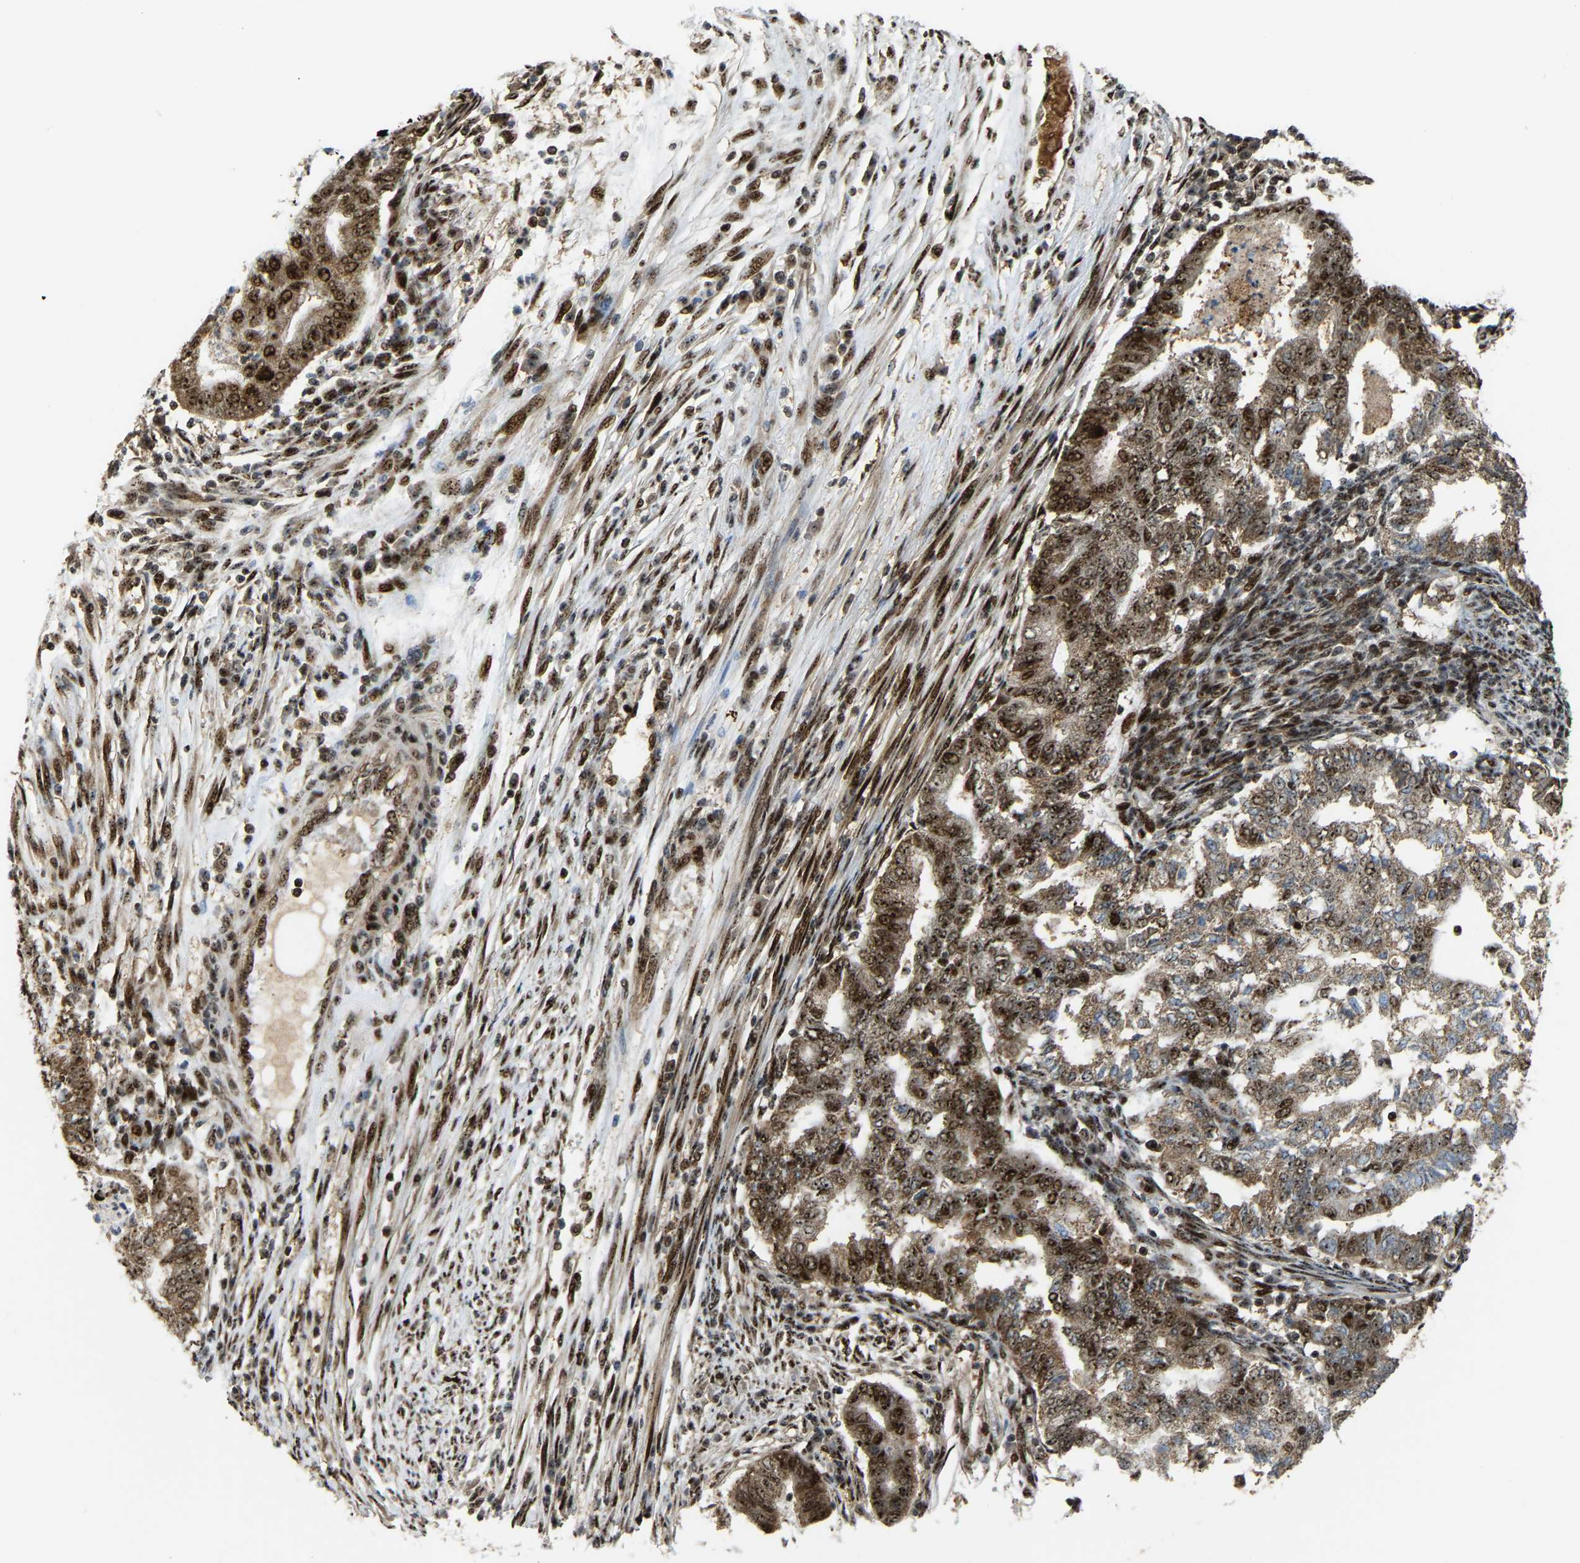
{"staining": {"intensity": "strong", "quantity": "25%-75%", "location": "cytoplasmic/membranous,nuclear"}, "tissue": "endometrial cancer", "cell_type": "Tumor cells", "image_type": "cancer", "snomed": [{"axis": "morphology", "description": "Polyp, NOS"}, {"axis": "morphology", "description": "Adenocarcinoma, NOS"}, {"axis": "morphology", "description": "Adenoma, NOS"}, {"axis": "topography", "description": "Endometrium"}], "caption": "Protein positivity by IHC demonstrates strong cytoplasmic/membranous and nuclear staining in about 25%-75% of tumor cells in endometrial cancer. The protein is shown in brown color, while the nuclei are stained blue.", "gene": "ZNF687", "patient": {"sex": "female", "age": 79}}